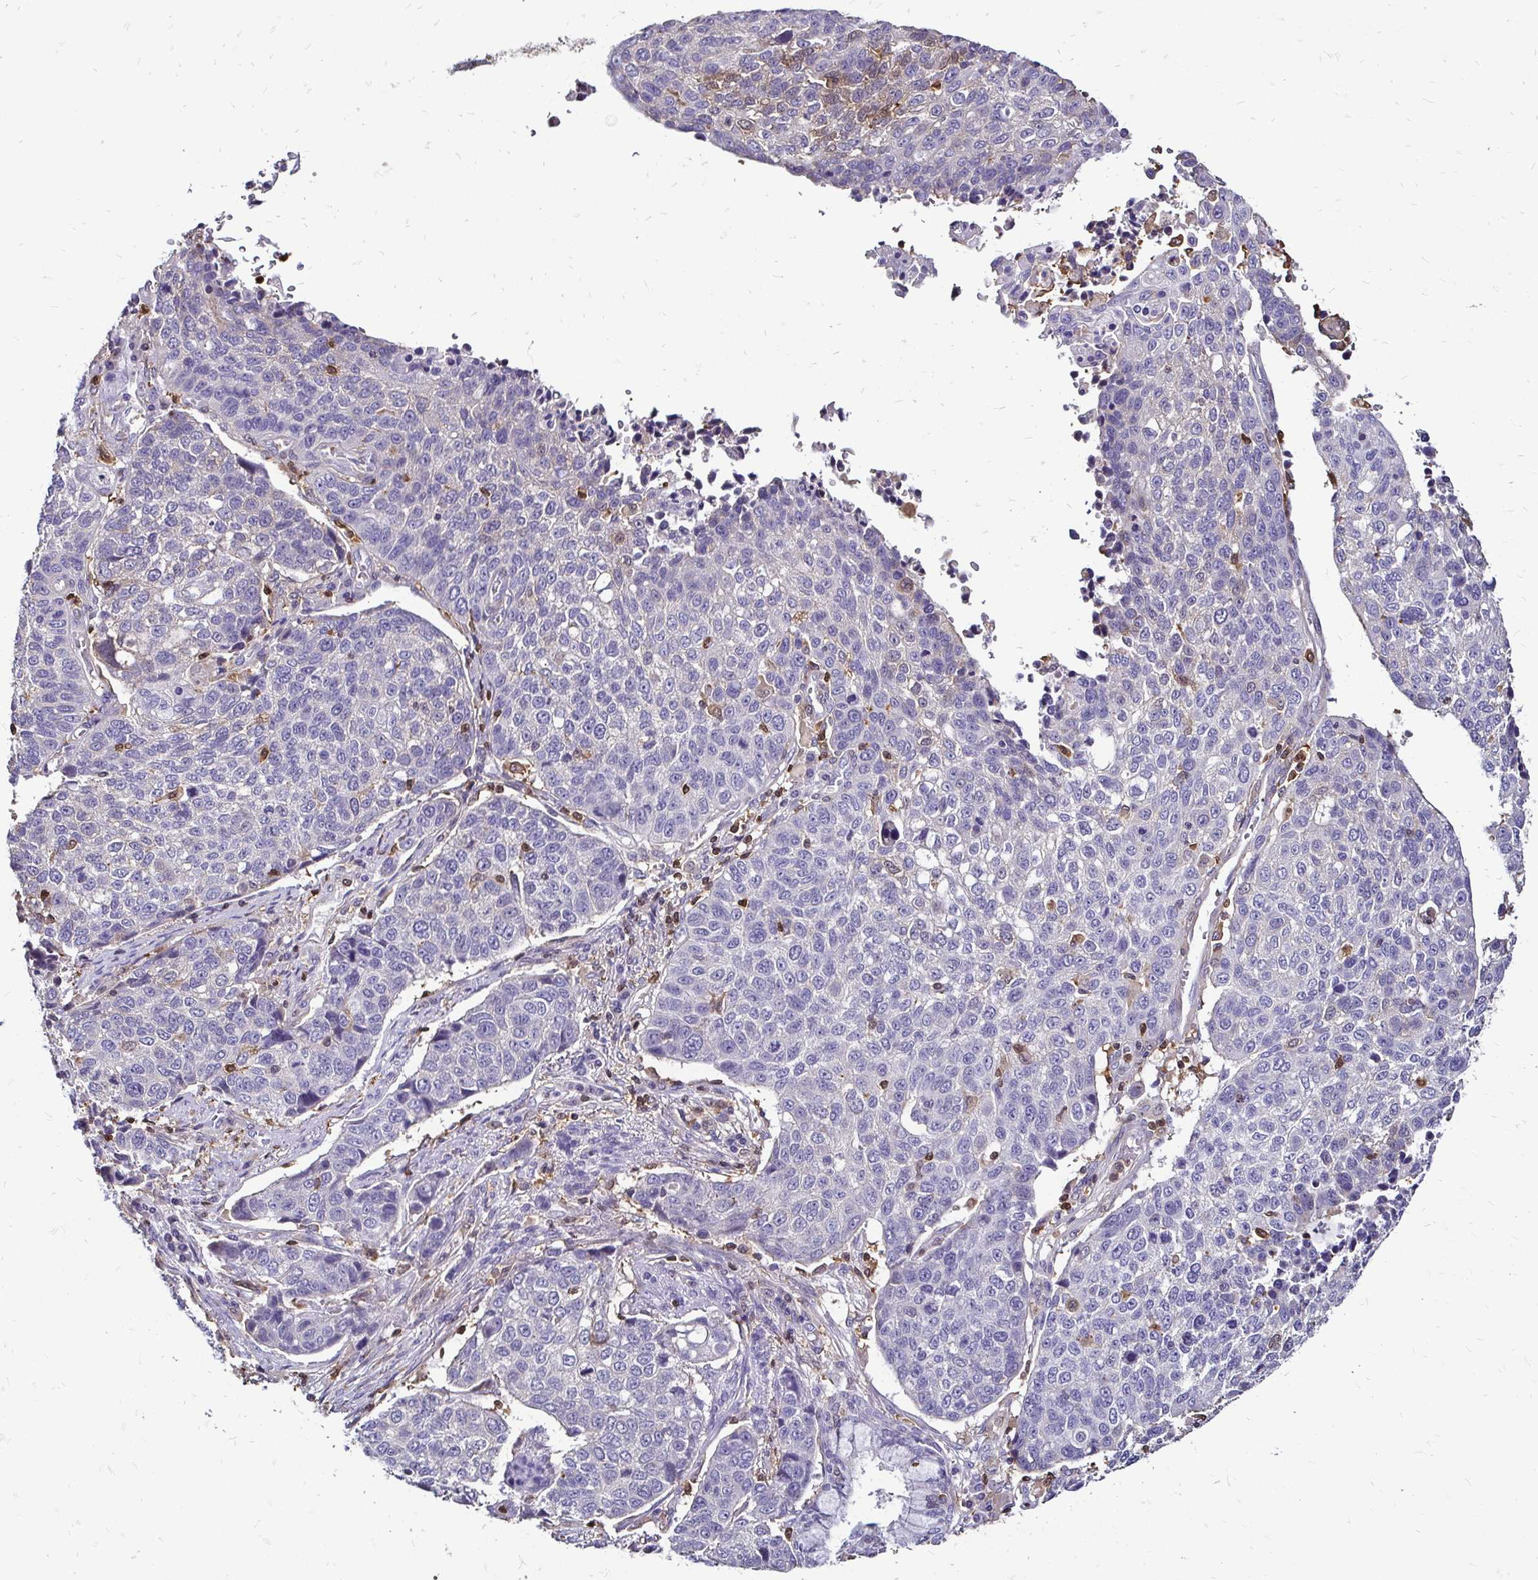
{"staining": {"intensity": "negative", "quantity": "none", "location": "none"}, "tissue": "lung cancer", "cell_type": "Tumor cells", "image_type": "cancer", "snomed": [{"axis": "morphology", "description": "Squamous cell carcinoma, NOS"}, {"axis": "topography", "description": "Lymph node"}, {"axis": "topography", "description": "Lung"}], "caption": "This is an immunohistochemistry (IHC) micrograph of human squamous cell carcinoma (lung). There is no staining in tumor cells.", "gene": "ZFP1", "patient": {"sex": "male", "age": 61}}